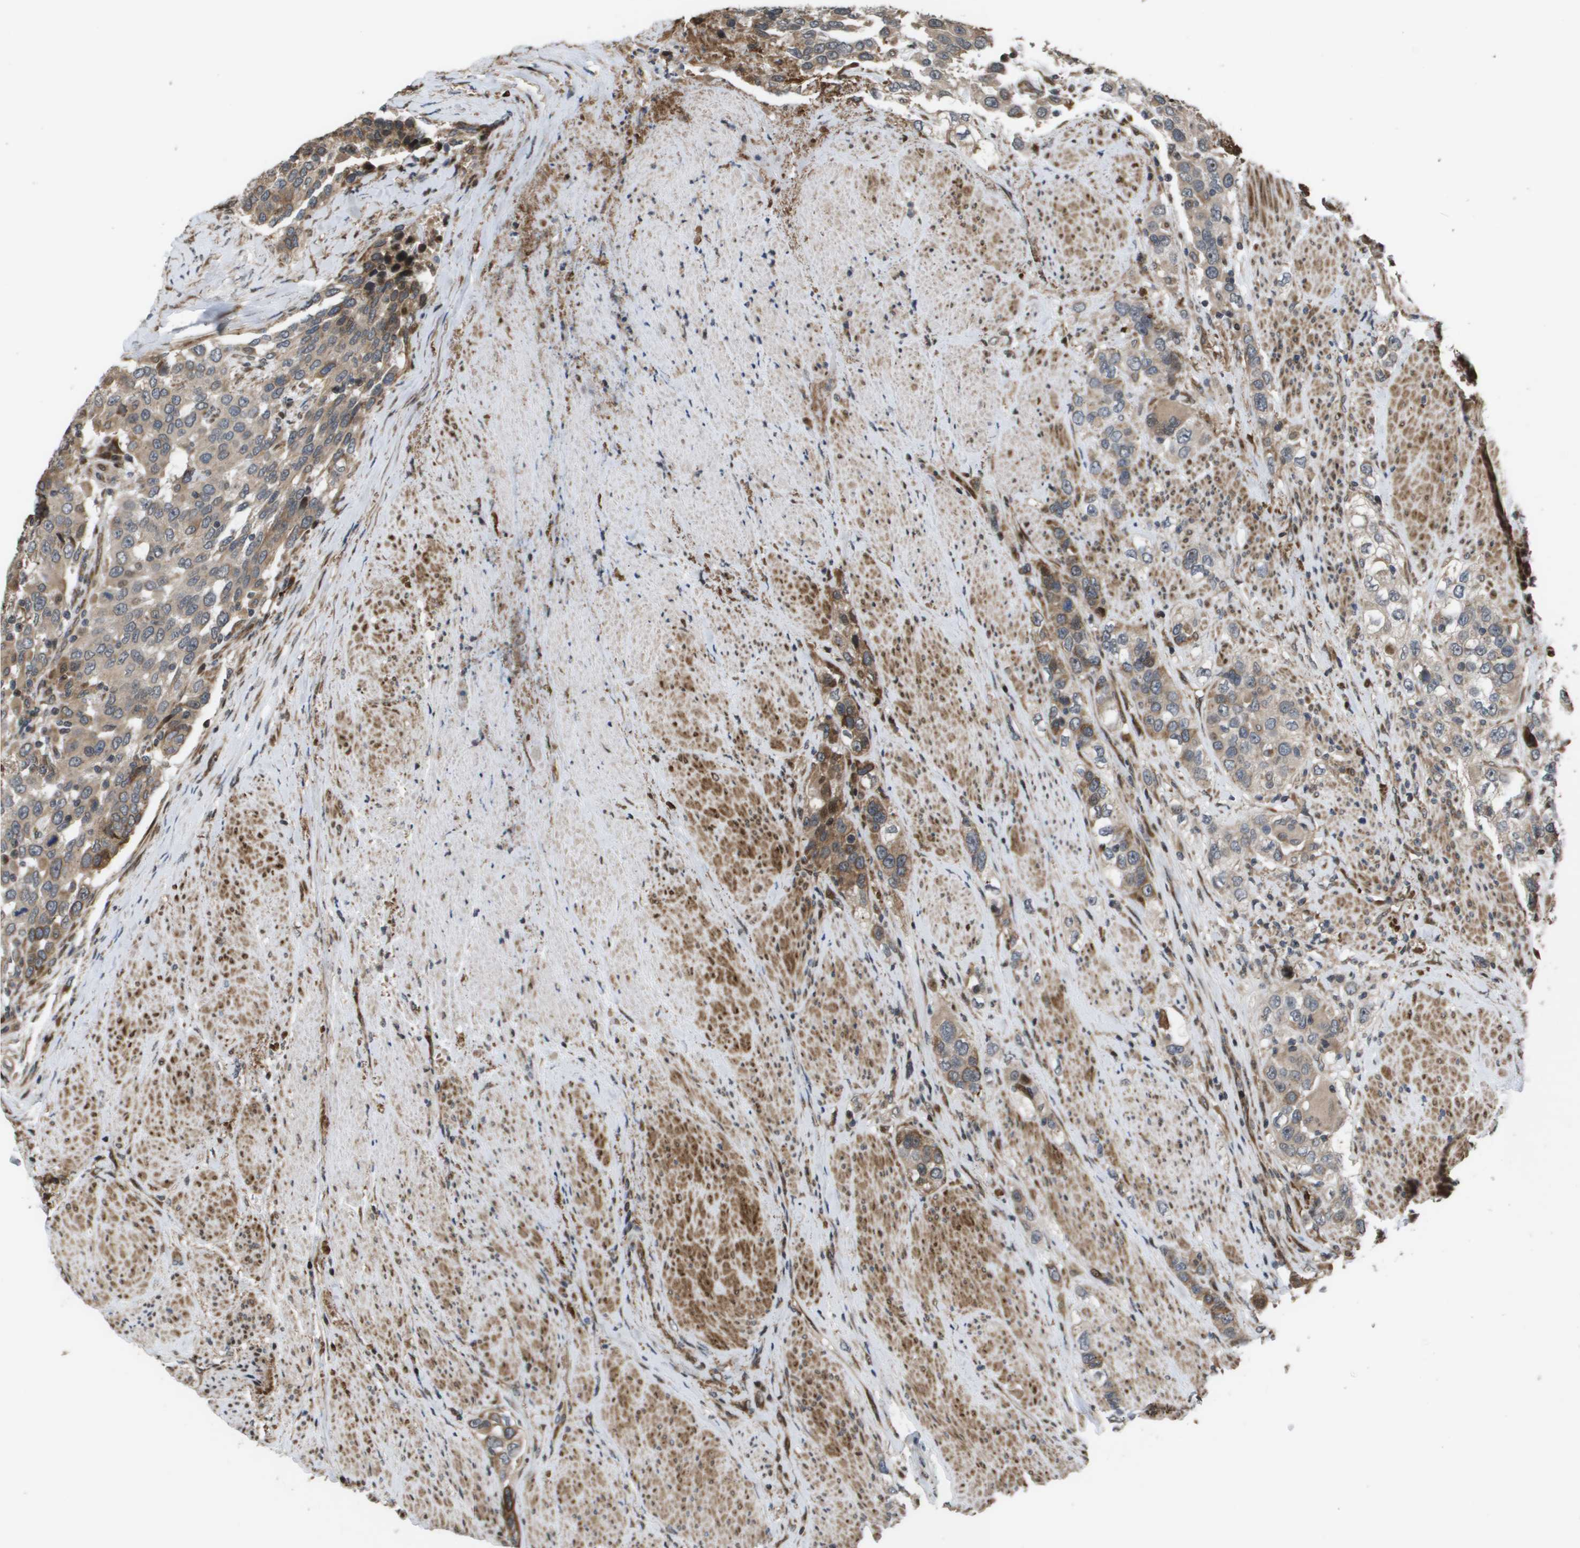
{"staining": {"intensity": "moderate", "quantity": "<25%", "location": "cytoplasmic/membranous,nuclear"}, "tissue": "urothelial cancer", "cell_type": "Tumor cells", "image_type": "cancer", "snomed": [{"axis": "morphology", "description": "Urothelial carcinoma, High grade"}, {"axis": "topography", "description": "Urinary bladder"}], "caption": "Immunohistochemical staining of urothelial cancer shows moderate cytoplasmic/membranous and nuclear protein expression in about <25% of tumor cells.", "gene": "AXIN2", "patient": {"sex": "female", "age": 80}}